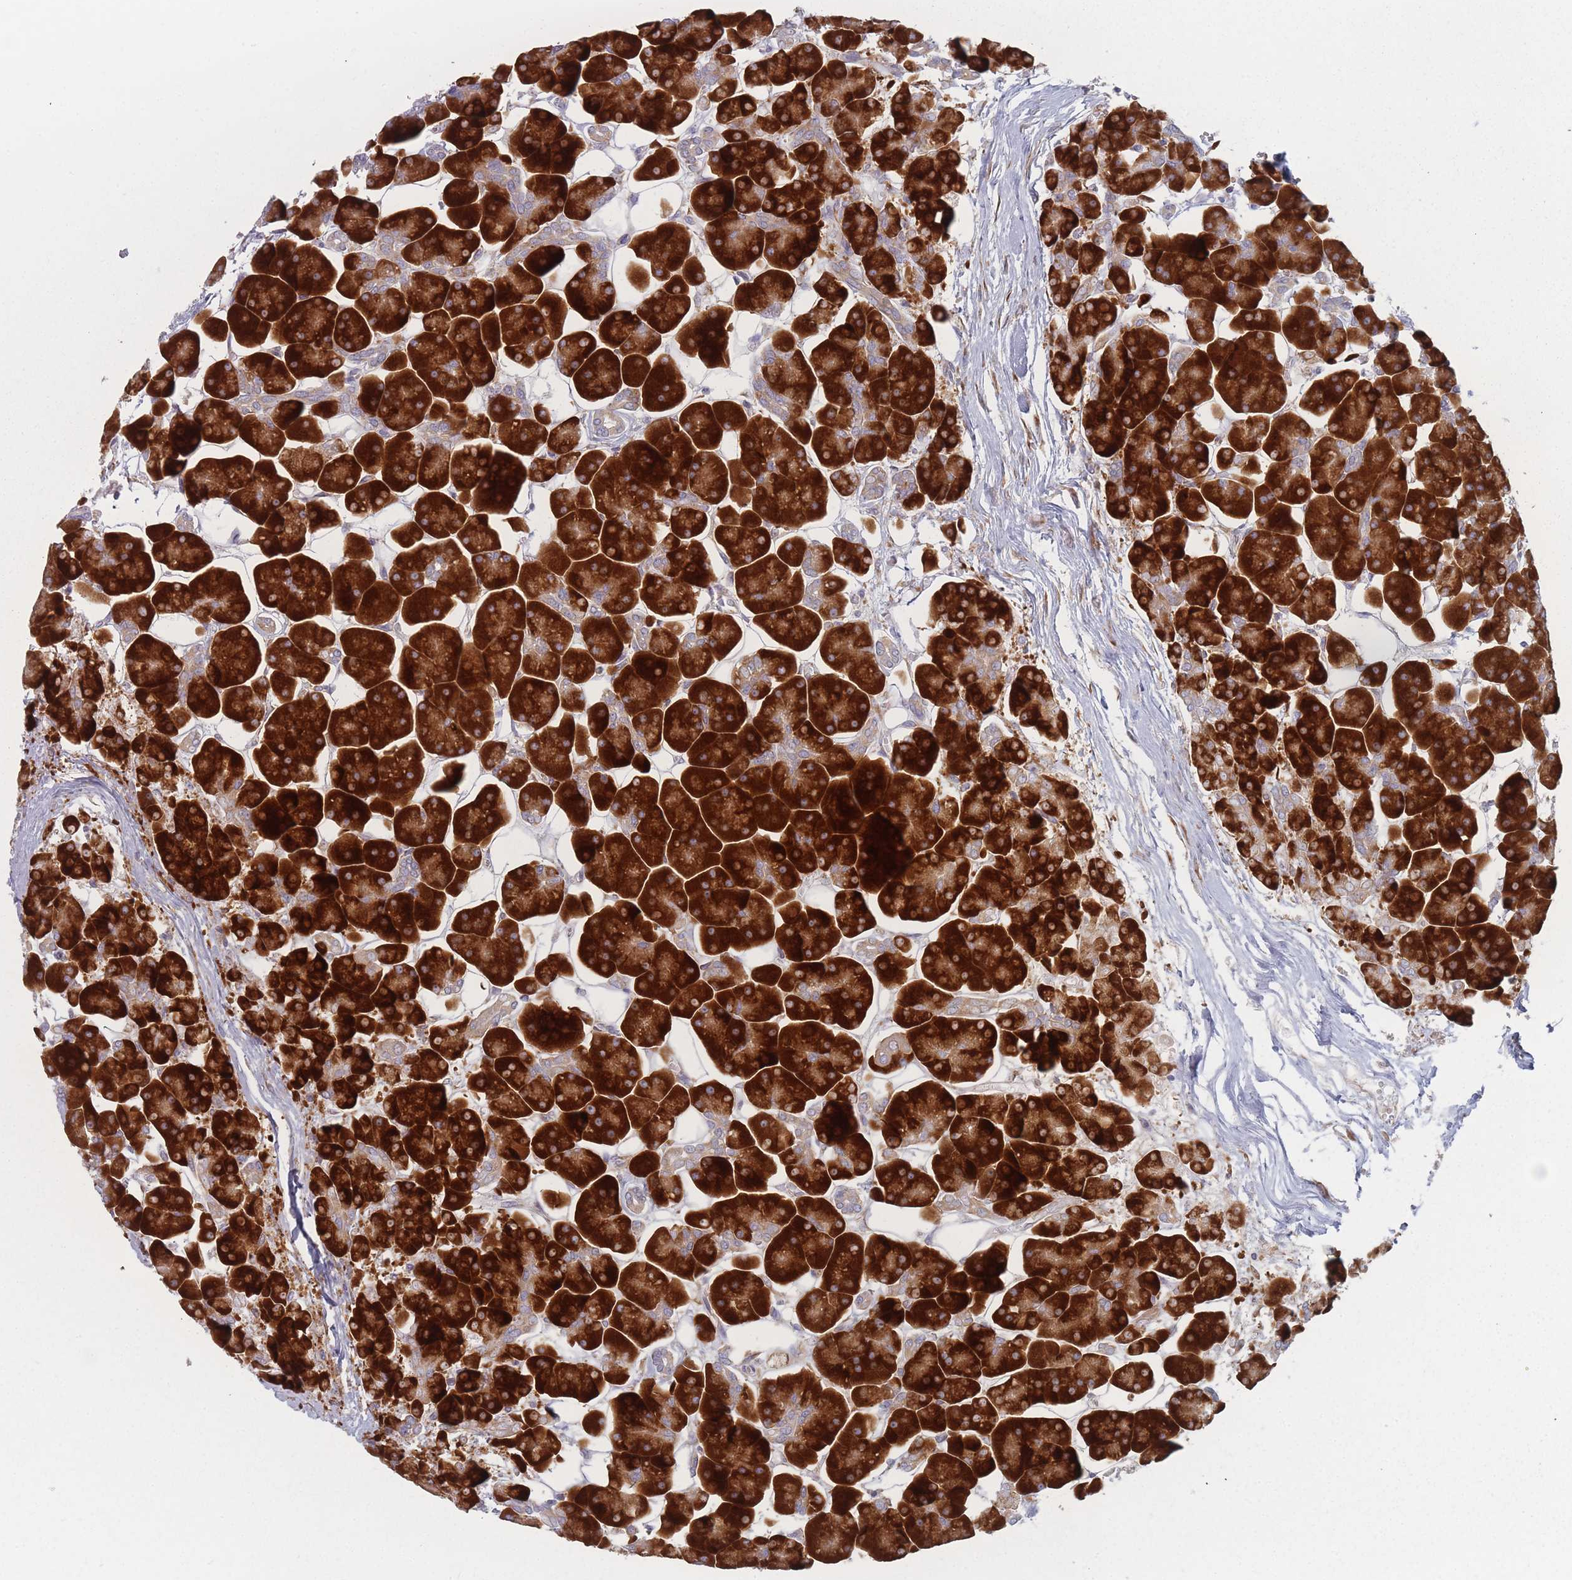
{"staining": {"intensity": "strong", "quantity": ">75%", "location": "cytoplasmic/membranous"}, "tissue": "pancreas", "cell_type": "Exocrine glandular cells", "image_type": "normal", "snomed": [{"axis": "morphology", "description": "Normal tissue, NOS"}, {"axis": "topography", "description": "Pancreas"}], "caption": "DAB immunohistochemical staining of unremarkable human pancreas demonstrates strong cytoplasmic/membranous protein staining in about >75% of exocrine glandular cells. (DAB (3,3'-diaminobenzidine) = brown stain, brightfield microscopy at high magnification).", "gene": "CACNG5", "patient": {"sex": "male", "age": 66}}